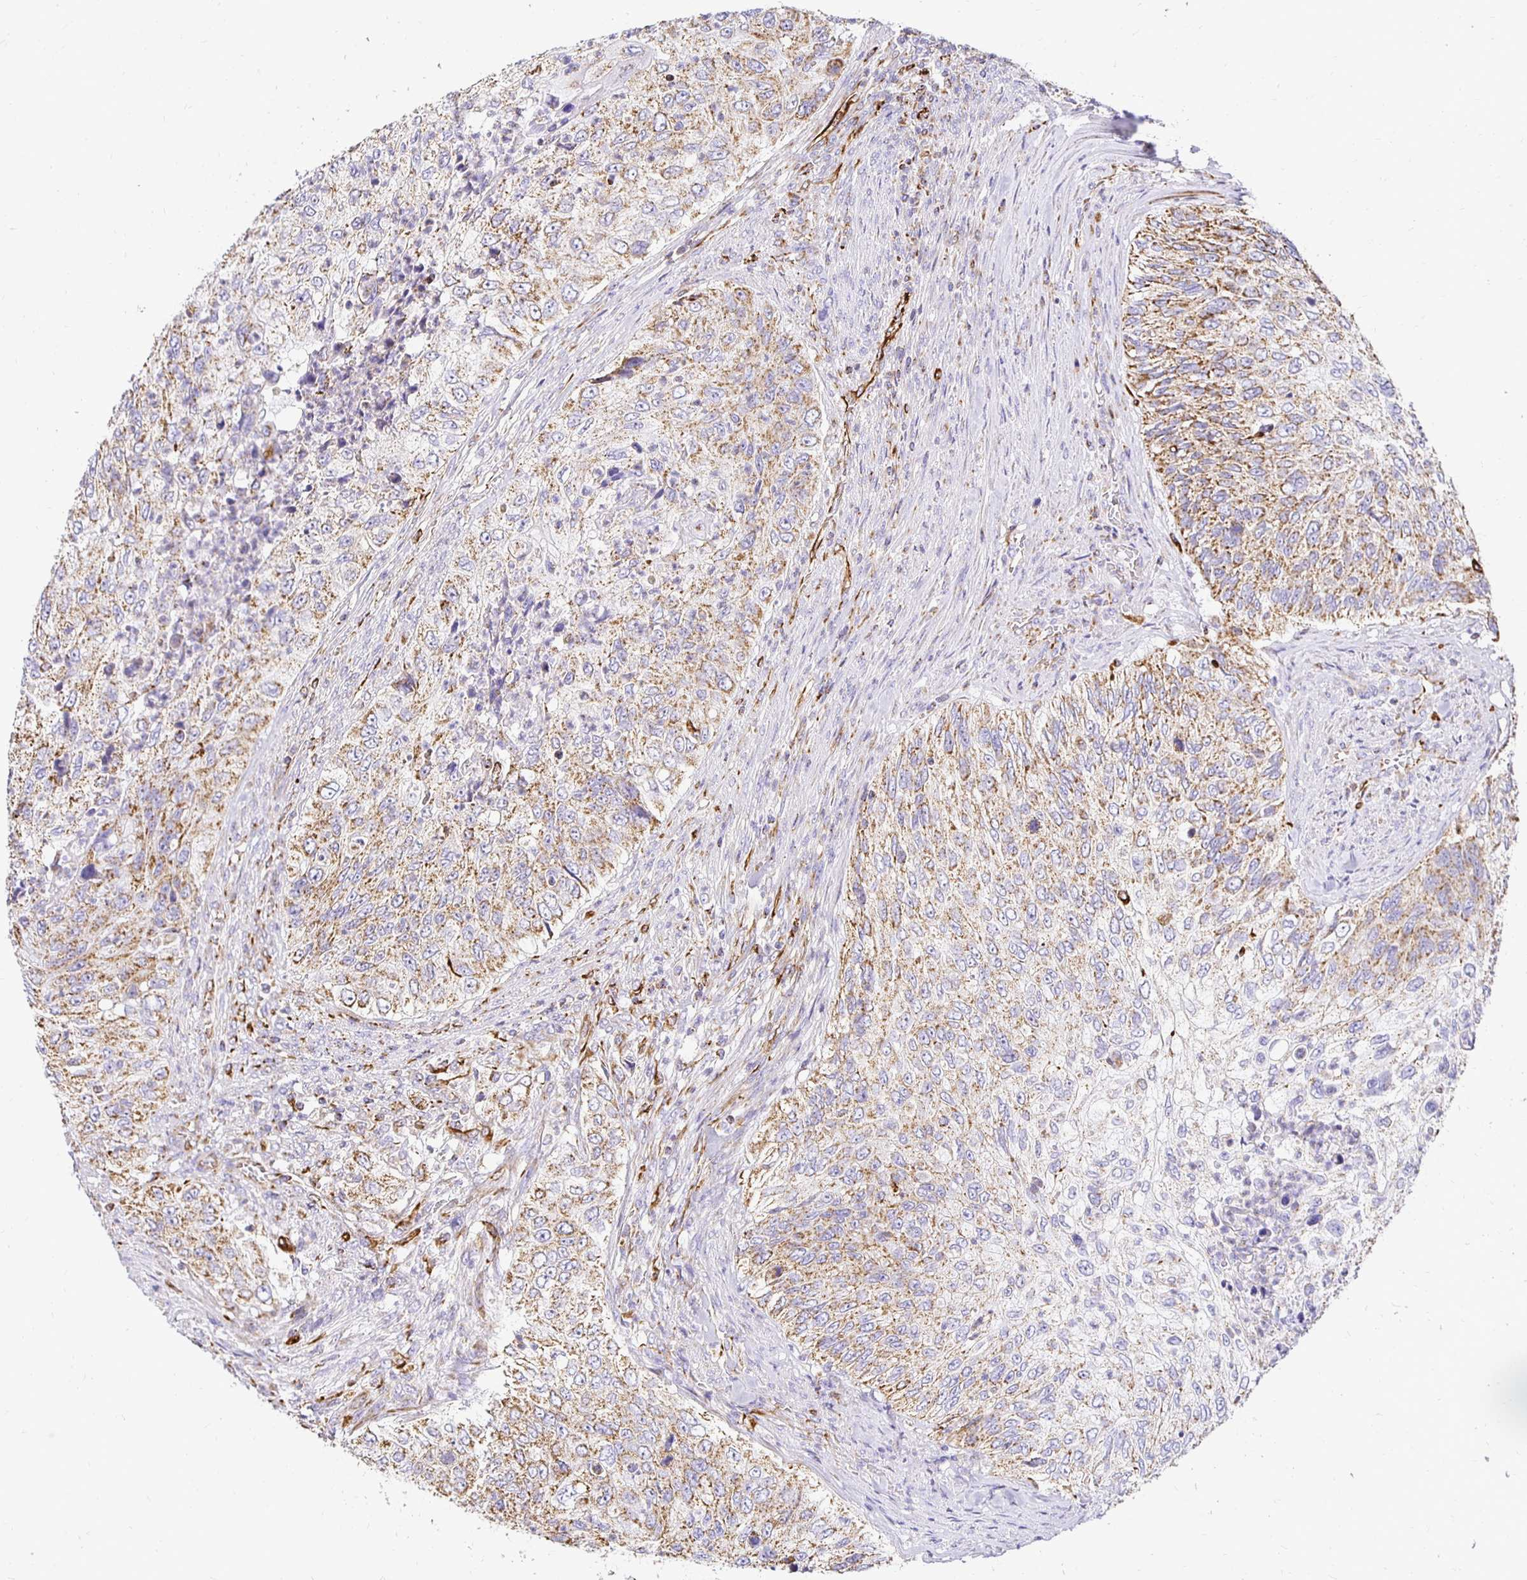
{"staining": {"intensity": "moderate", "quantity": ">75%", "location": "cytoplasmic/membranous"}, "tissue": "urothelial cancer", "cell_type": "Tumor cells", "image_type": "cancer", "snomed": [{"axis": "morphology", "description": "Urothelial carcinoma, High grade"}, {"axis": "topography", "description": "Urinary bladder"}], "caption": "This is an image of immunohistochemistry staining of high-grade urothelial carcinoma, which shows moderate staining in the cytoplasmic/membranous of tumor cells.", "gene": "PLAAT2", "patient": {"sex": "female", "age": 60}}